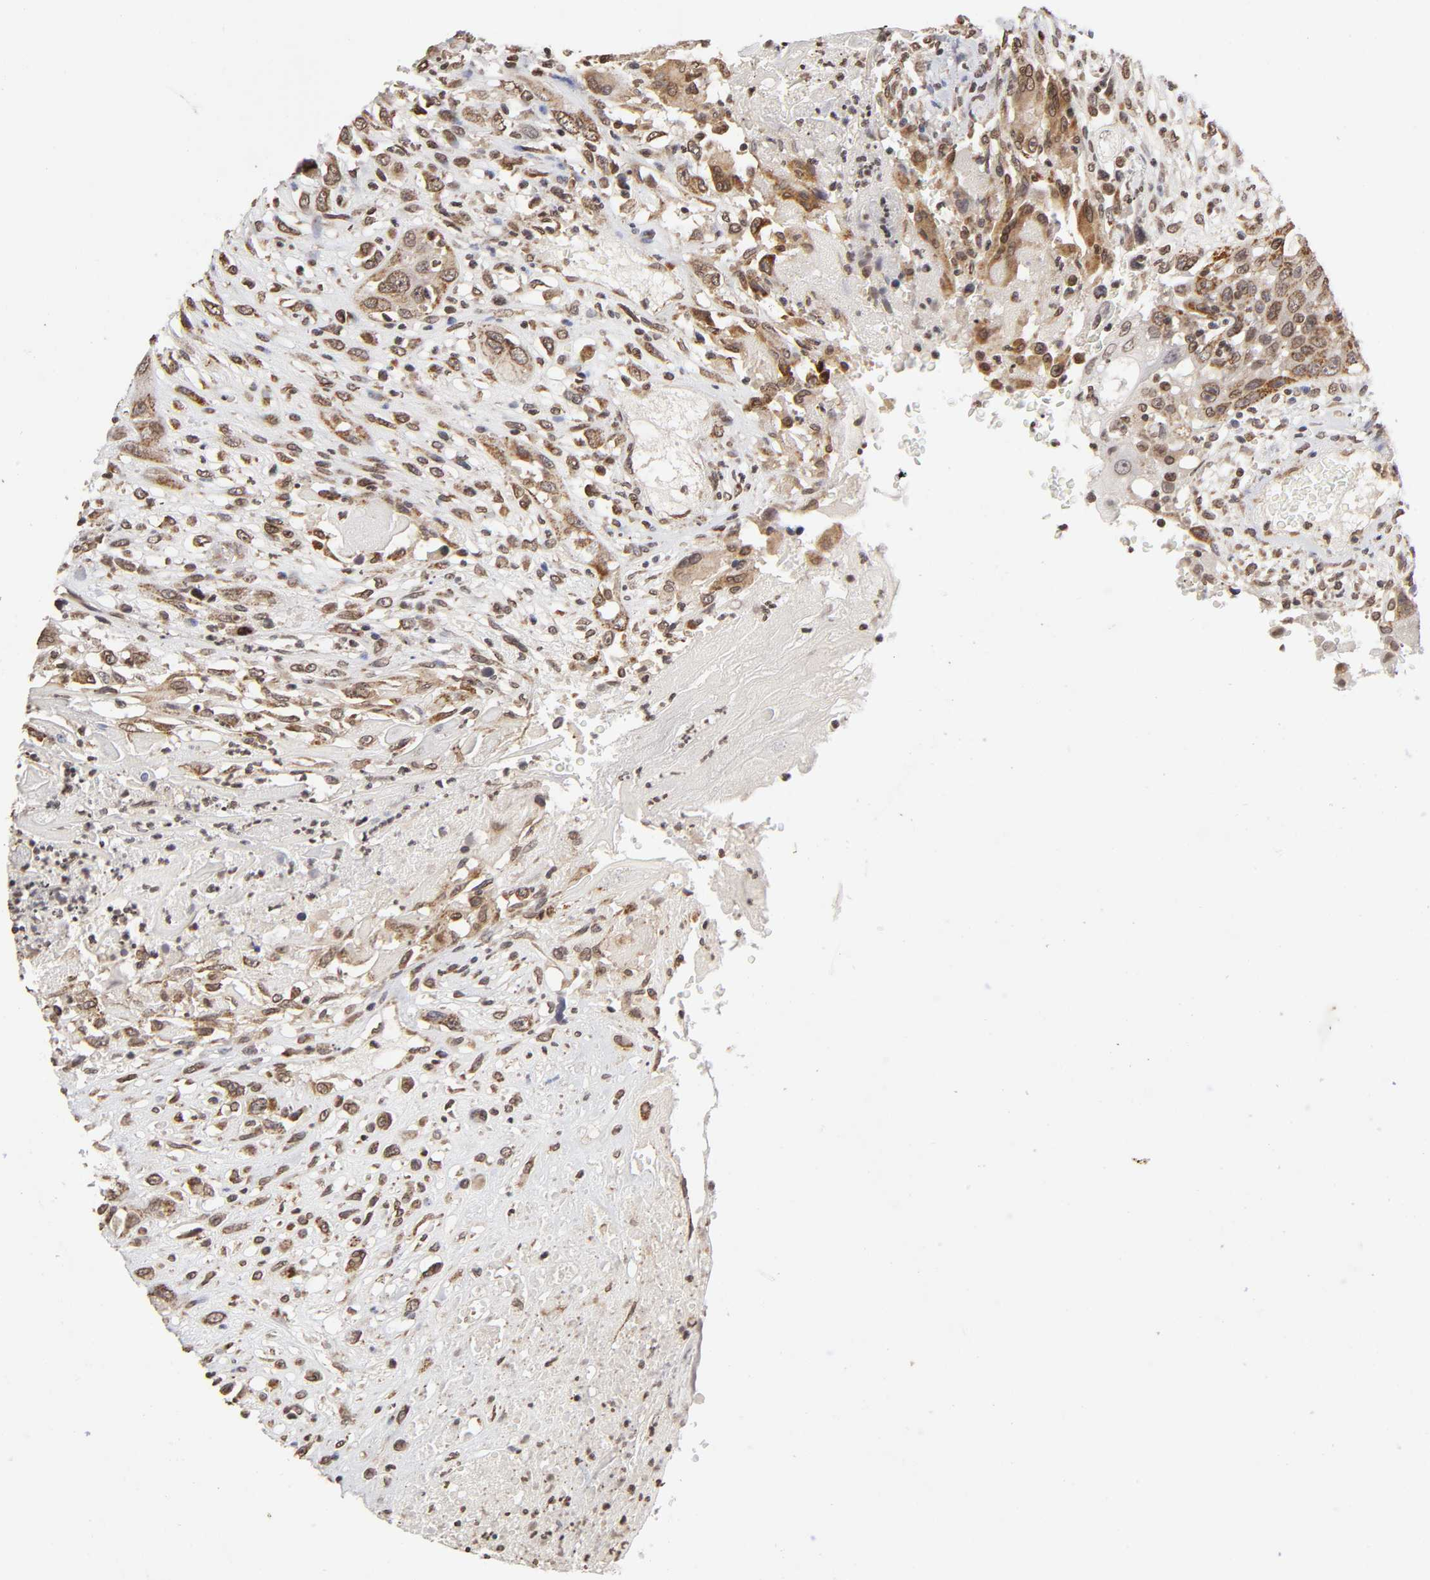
{"staining": {"intensity": "weak", "quantity": ">75%", "location": "cytoplasmic/membranous"}, "tissue": "head and neck cancer", "cell_type": "Tumor cells", "image_type": "cancer", "snomed": [{"axis": "morphology", "description": "Necrosis, NOS"}, {"axis": "morphology", "description": "Neoplasm, malignant, NOS"}, {"axis": "topography", "description": "Salivary gland"}, {"axis": "topography", "description": "Head-Neck"}], "caption": "The histopathology image exhibits staining of malignant neoplasm (head and neck), revealing weak cytoplasmic/membranous protein staining (brown color) within tumor cells.", "gene": "MLLT6", "patient": {"sex": "male", "age": 43}}